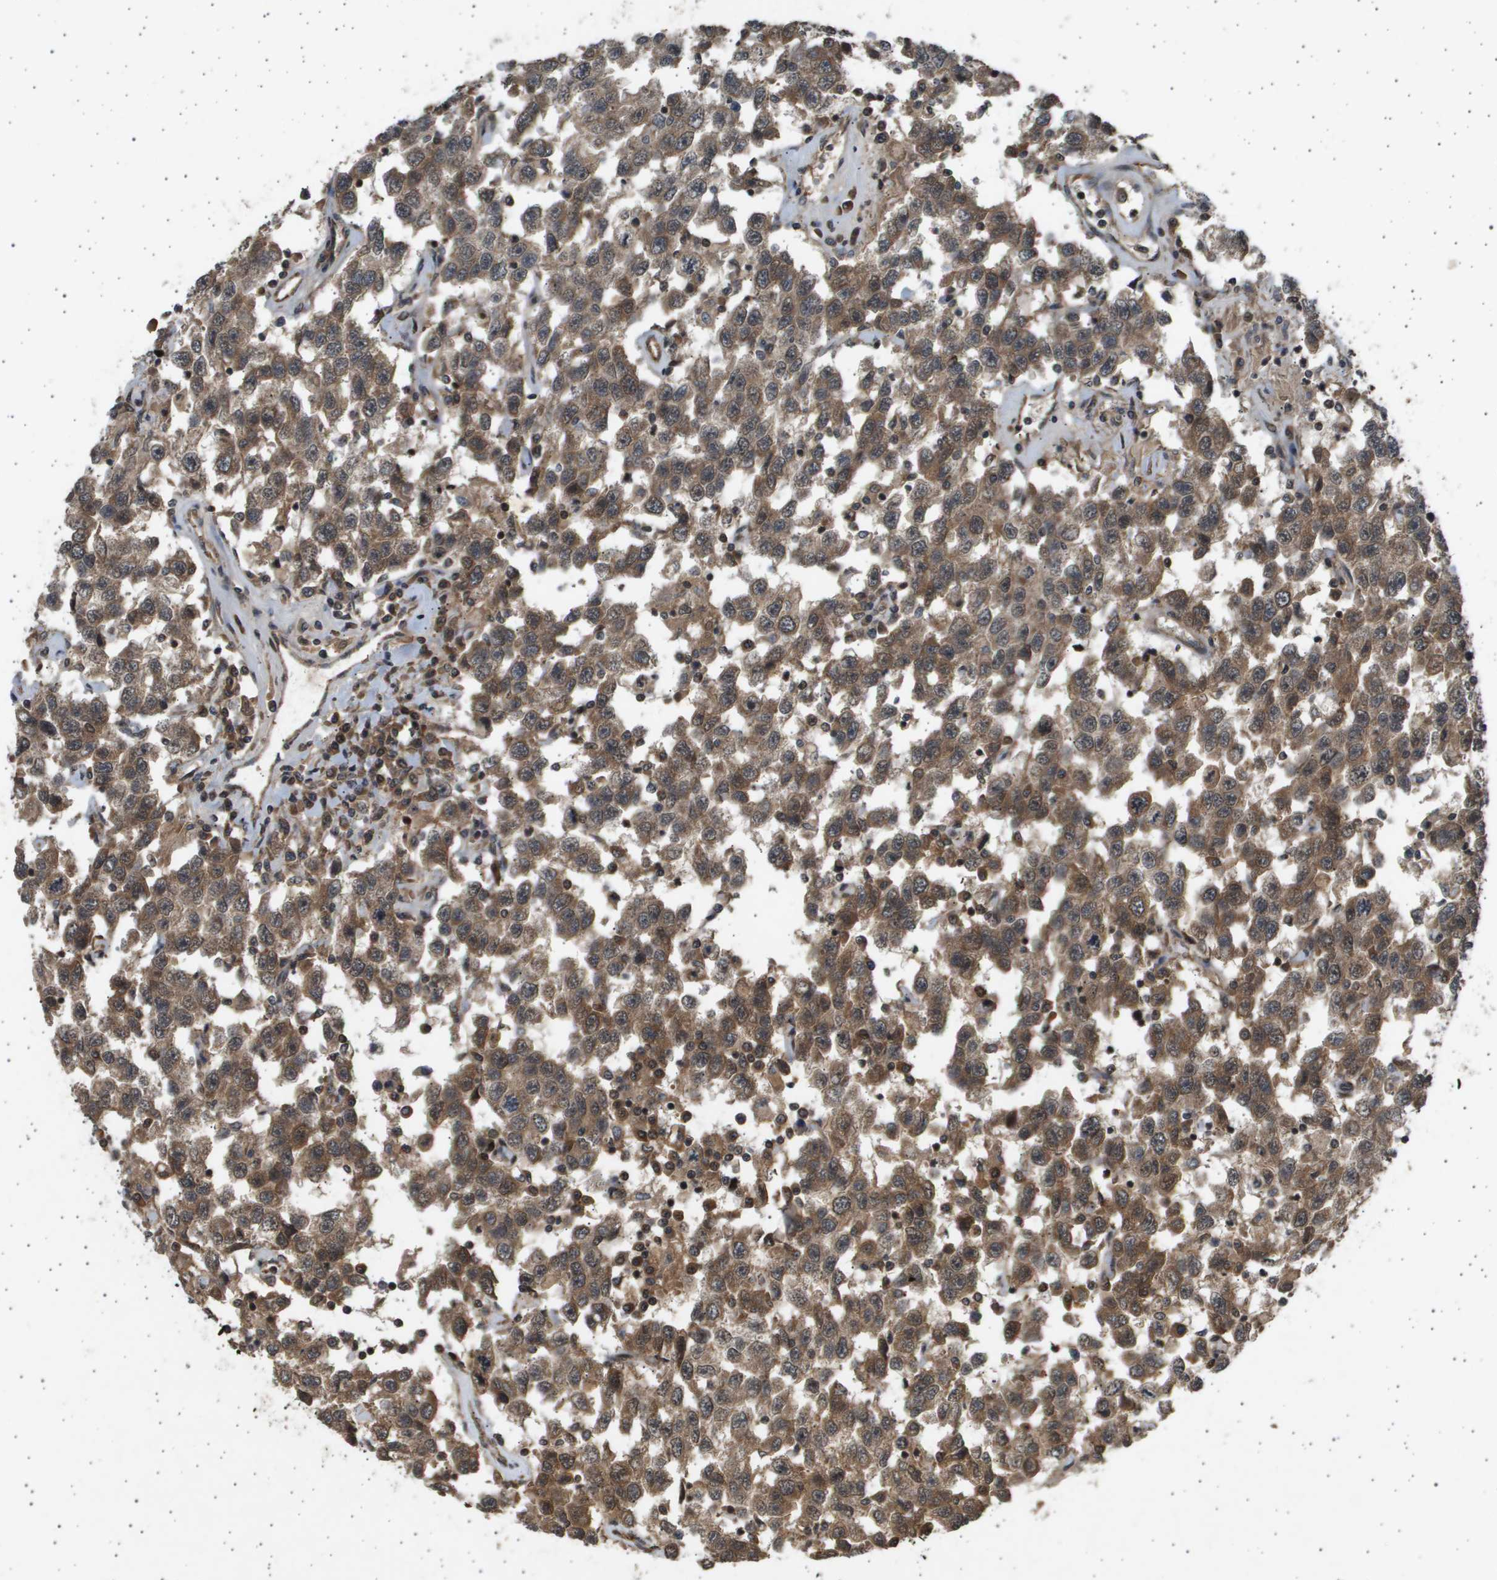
{"staining": {"intensity": "moderate", "quantity": ">75%", "location": "cytoplasmic/membranous,nuclear"}, "tissue": "testis cancer", "cell_type": "Tumor cells", "image_type": "cancer", "snomed": [{"axis": "morphology", "description": "Seminoma, NOS"}, {"axis": "topography", "description": "Testis"}], "caption": "There is medium levels of moderate cytoplasmic/membranous and nuclear positivity in tumor cells of testis seminoma, as demonstrated by immunohistochemical staining (brown color).", "gene": "TNRC6A", "patient": {"sex": "male", "age": 41}}